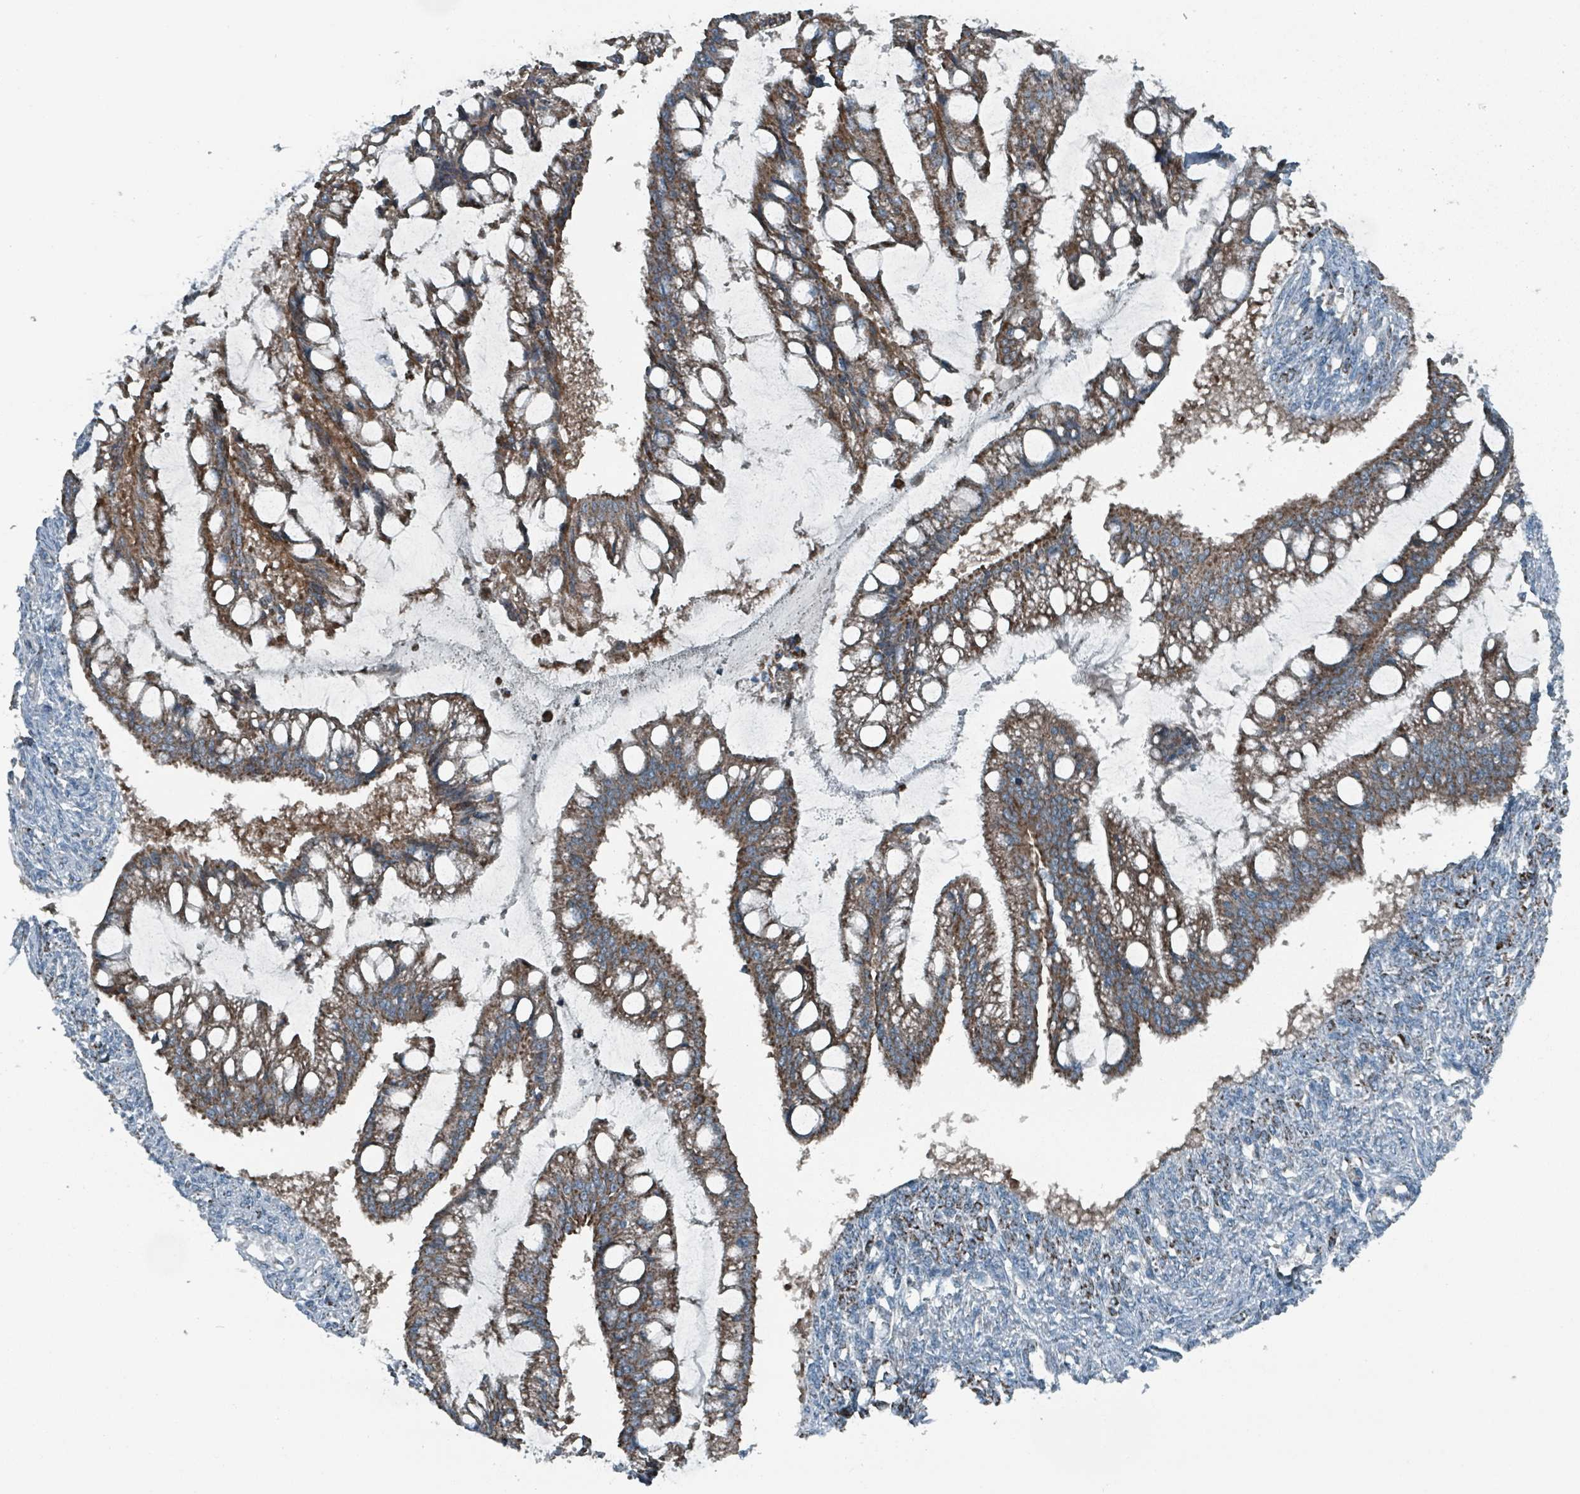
{"staining": {"intensity": "moderate", "quantity": ">75%", "location": "cytoplasmic/membranous"}, "tissue": "ovarian cancer", "cell_type": "Tumor cells", "image_type": "cancer", "snomed": [{"axis": "morphology", "description": "Cystadenocarcinoma, mucinous, NOS"}, {"axis": "topography", "description": "Ovary"}], "caption": "Protein analysis of ovarian cancer tissue reveals moderate cytoplasmic/membranous expression in about >75% of tumor cells.", "gene": "ABHD18", "patient": {"sex": "female", "age": 73}}